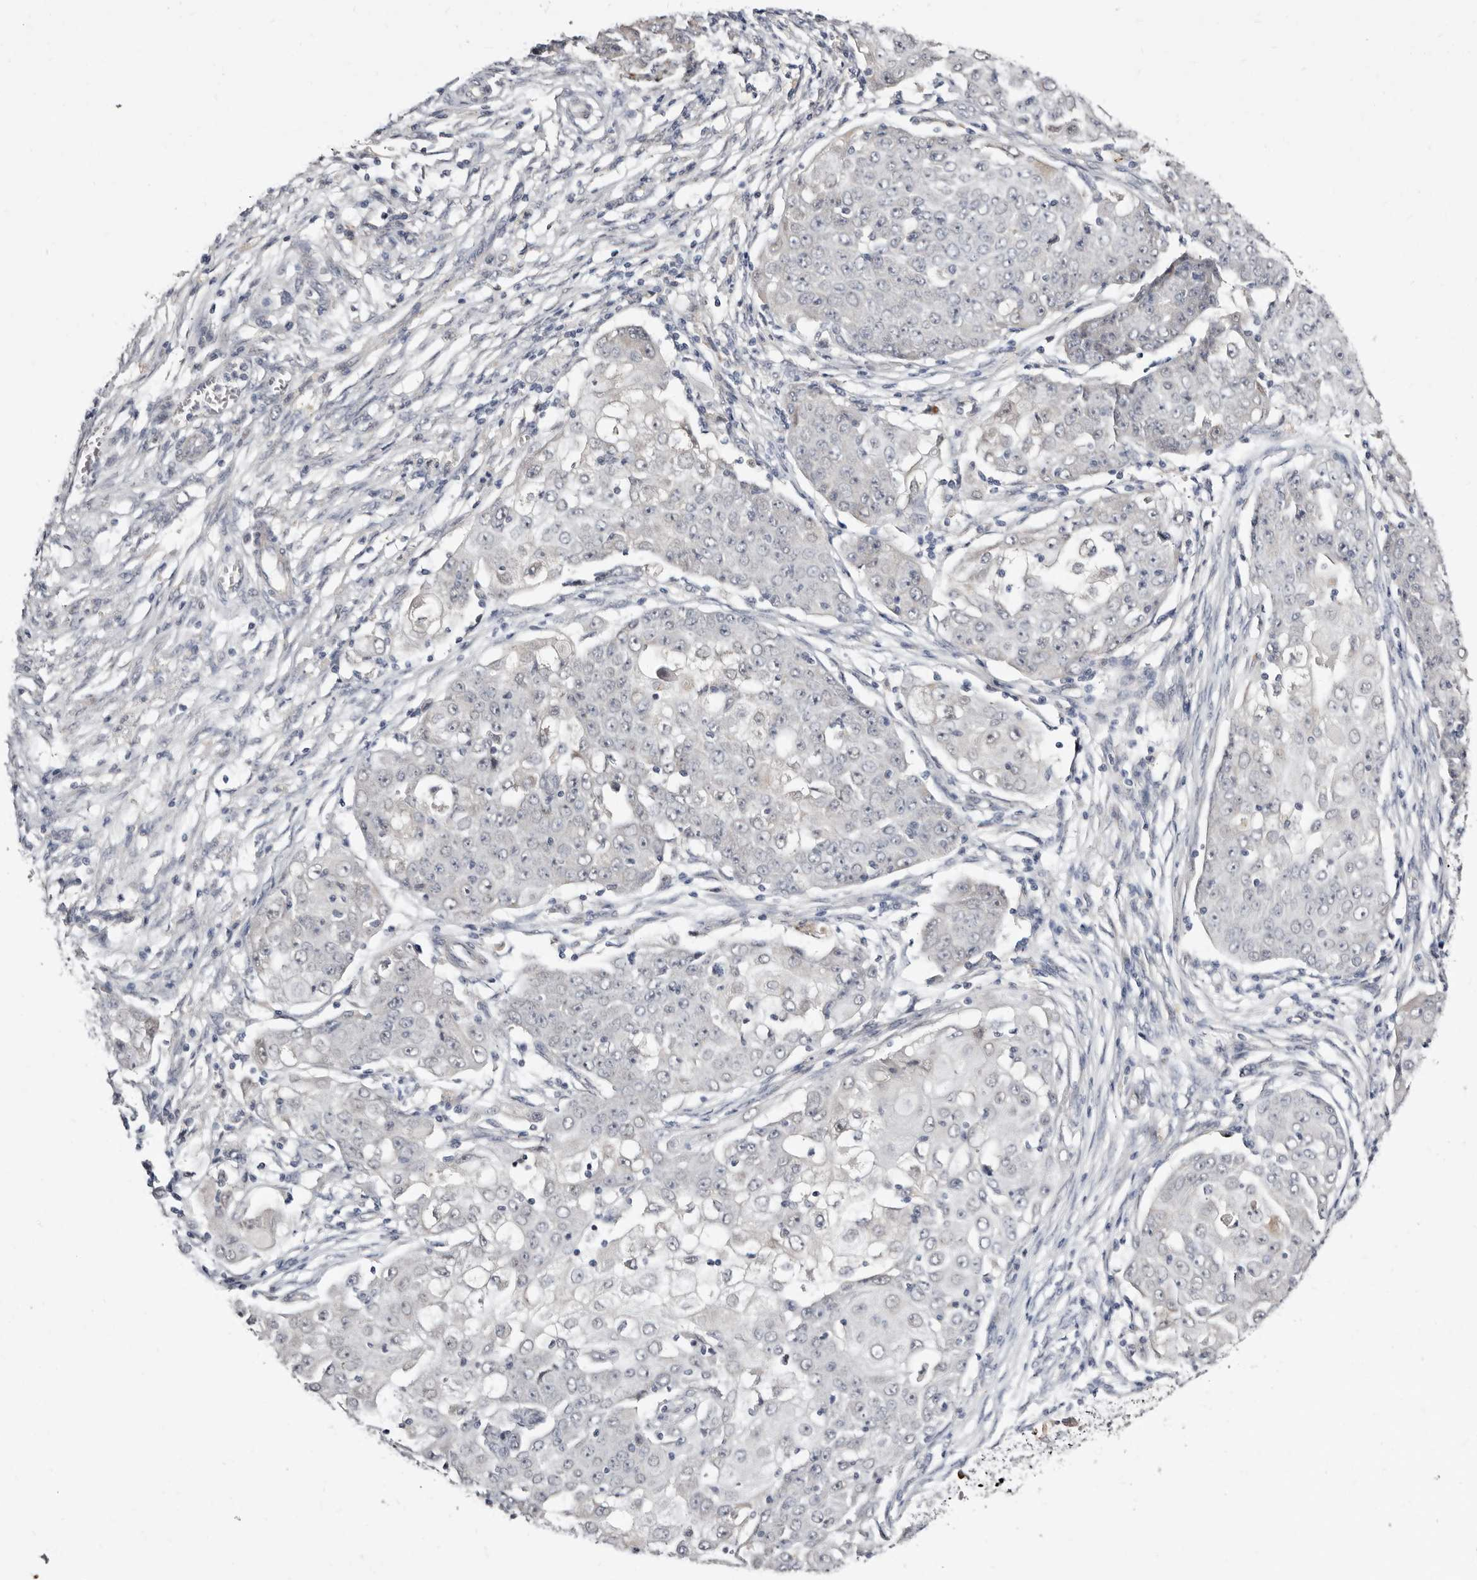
{"staining": {"intensity": "negative", "quantity": "none", "location": "none"}, "tissue": "ovarian cancer", "cell_type": "Tumor cells", "image_type": "cancer", "snomed": [{"axis": "morphology", "description": "Carcinoma, endometroid"}, {"axis": "topography", "description": "Ovary"}], "caption": "The photomicrograph demonstrates no staining of tumor cells in ovarian cancer.", "gene": "KLHL4", "patient": {"sex": "female", "age": 42}}